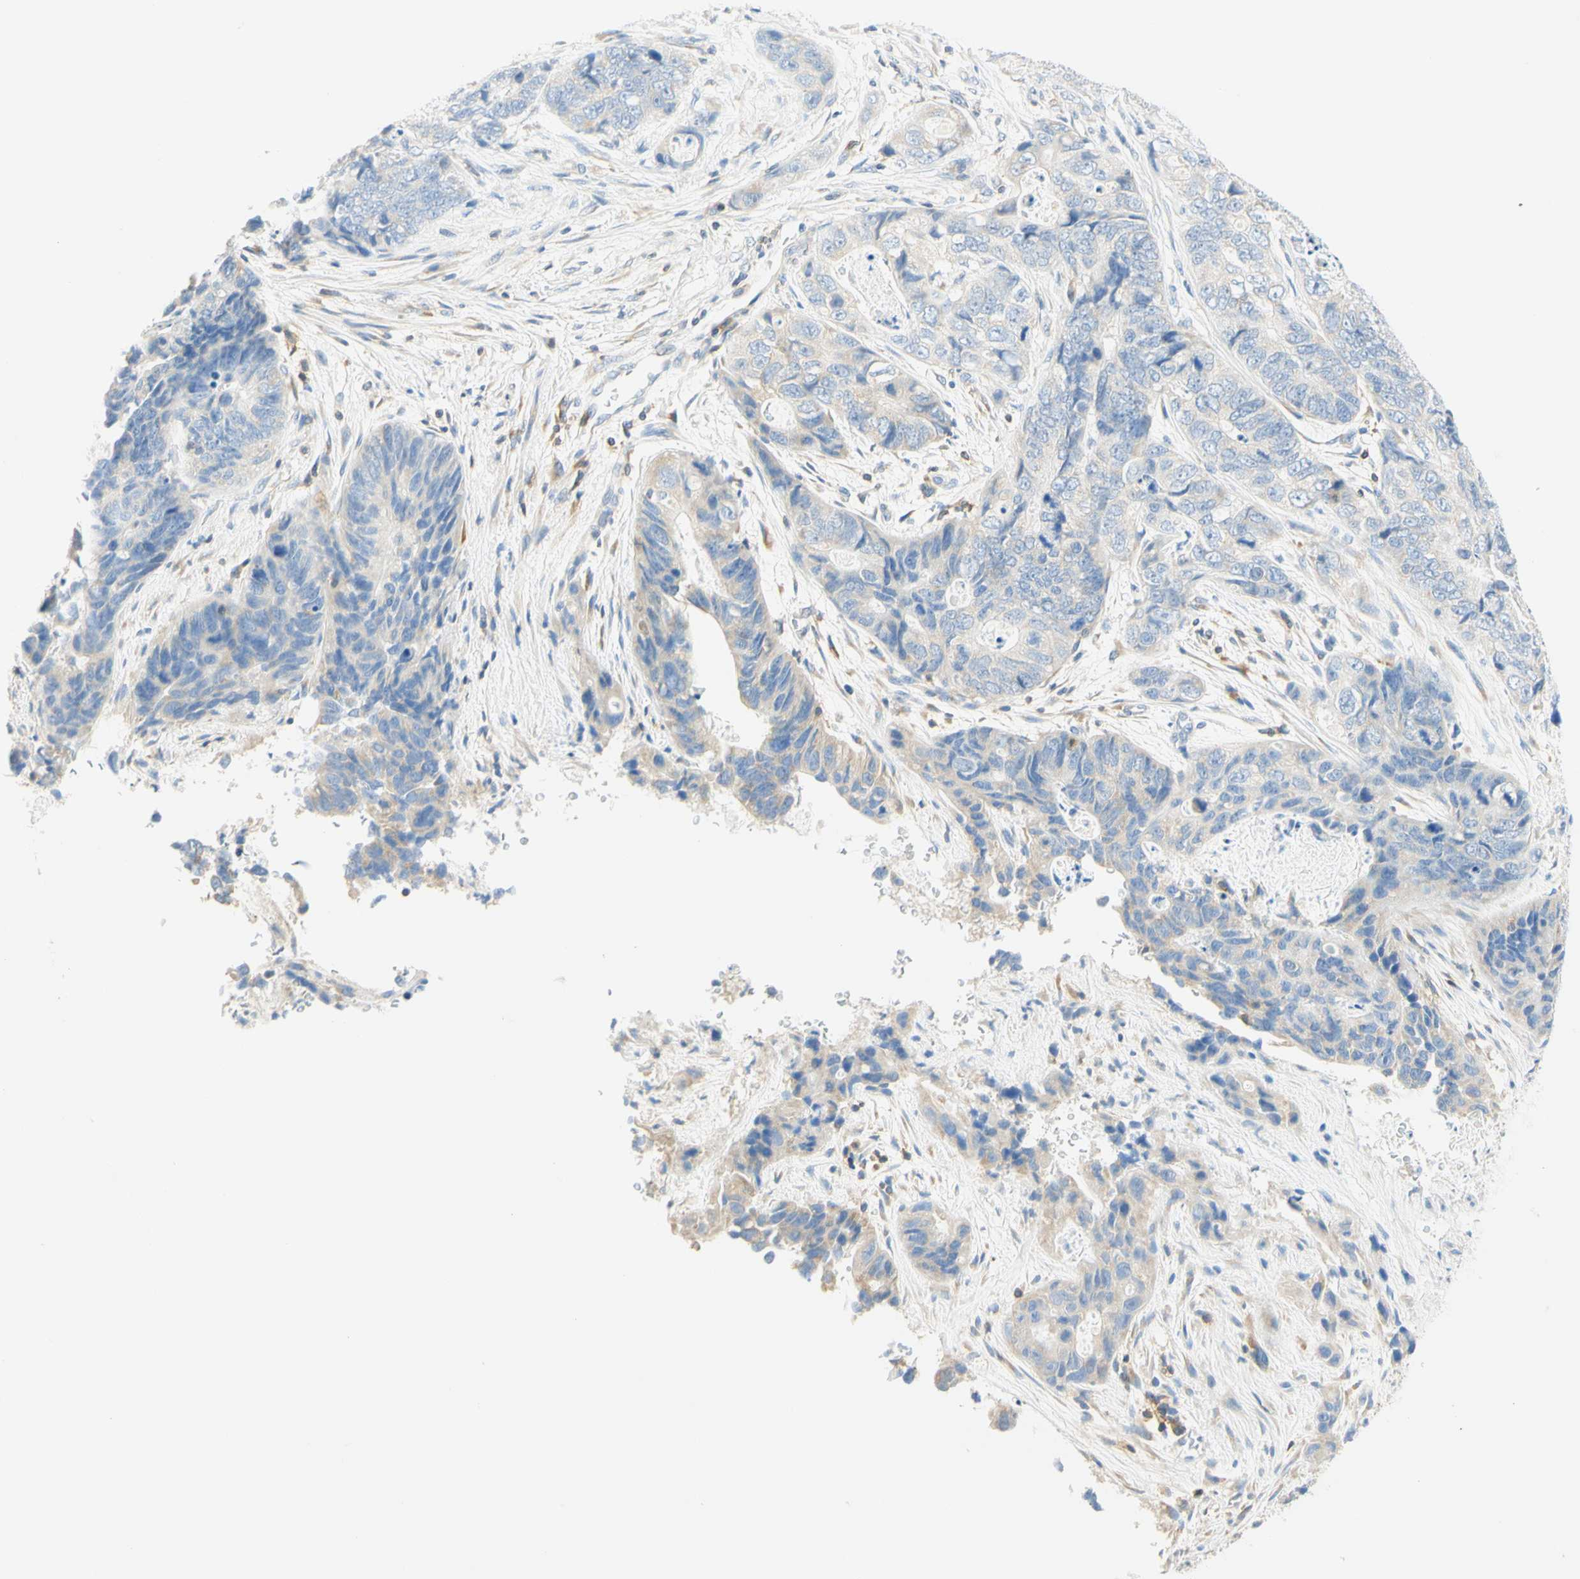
{"staining": {"intensity": "weak", "quantity": "<25%", "location": "cytoplasmic/membranous"}, "tissue": "stomach cancer", "cell_type": "Tumor cells", "image_type": "cancer", "snomed": [{"axis": "morphology", "description": "Adenocarcinoma, NOS"}, {"axis": "topography", "description": "Stomach"}], "caption": "IHC of stomach cancer (adenocarcinoma) reveals no expression in tumor cells.", "gene": "LAT", "patient": {"sex": "female", "age": 89}}